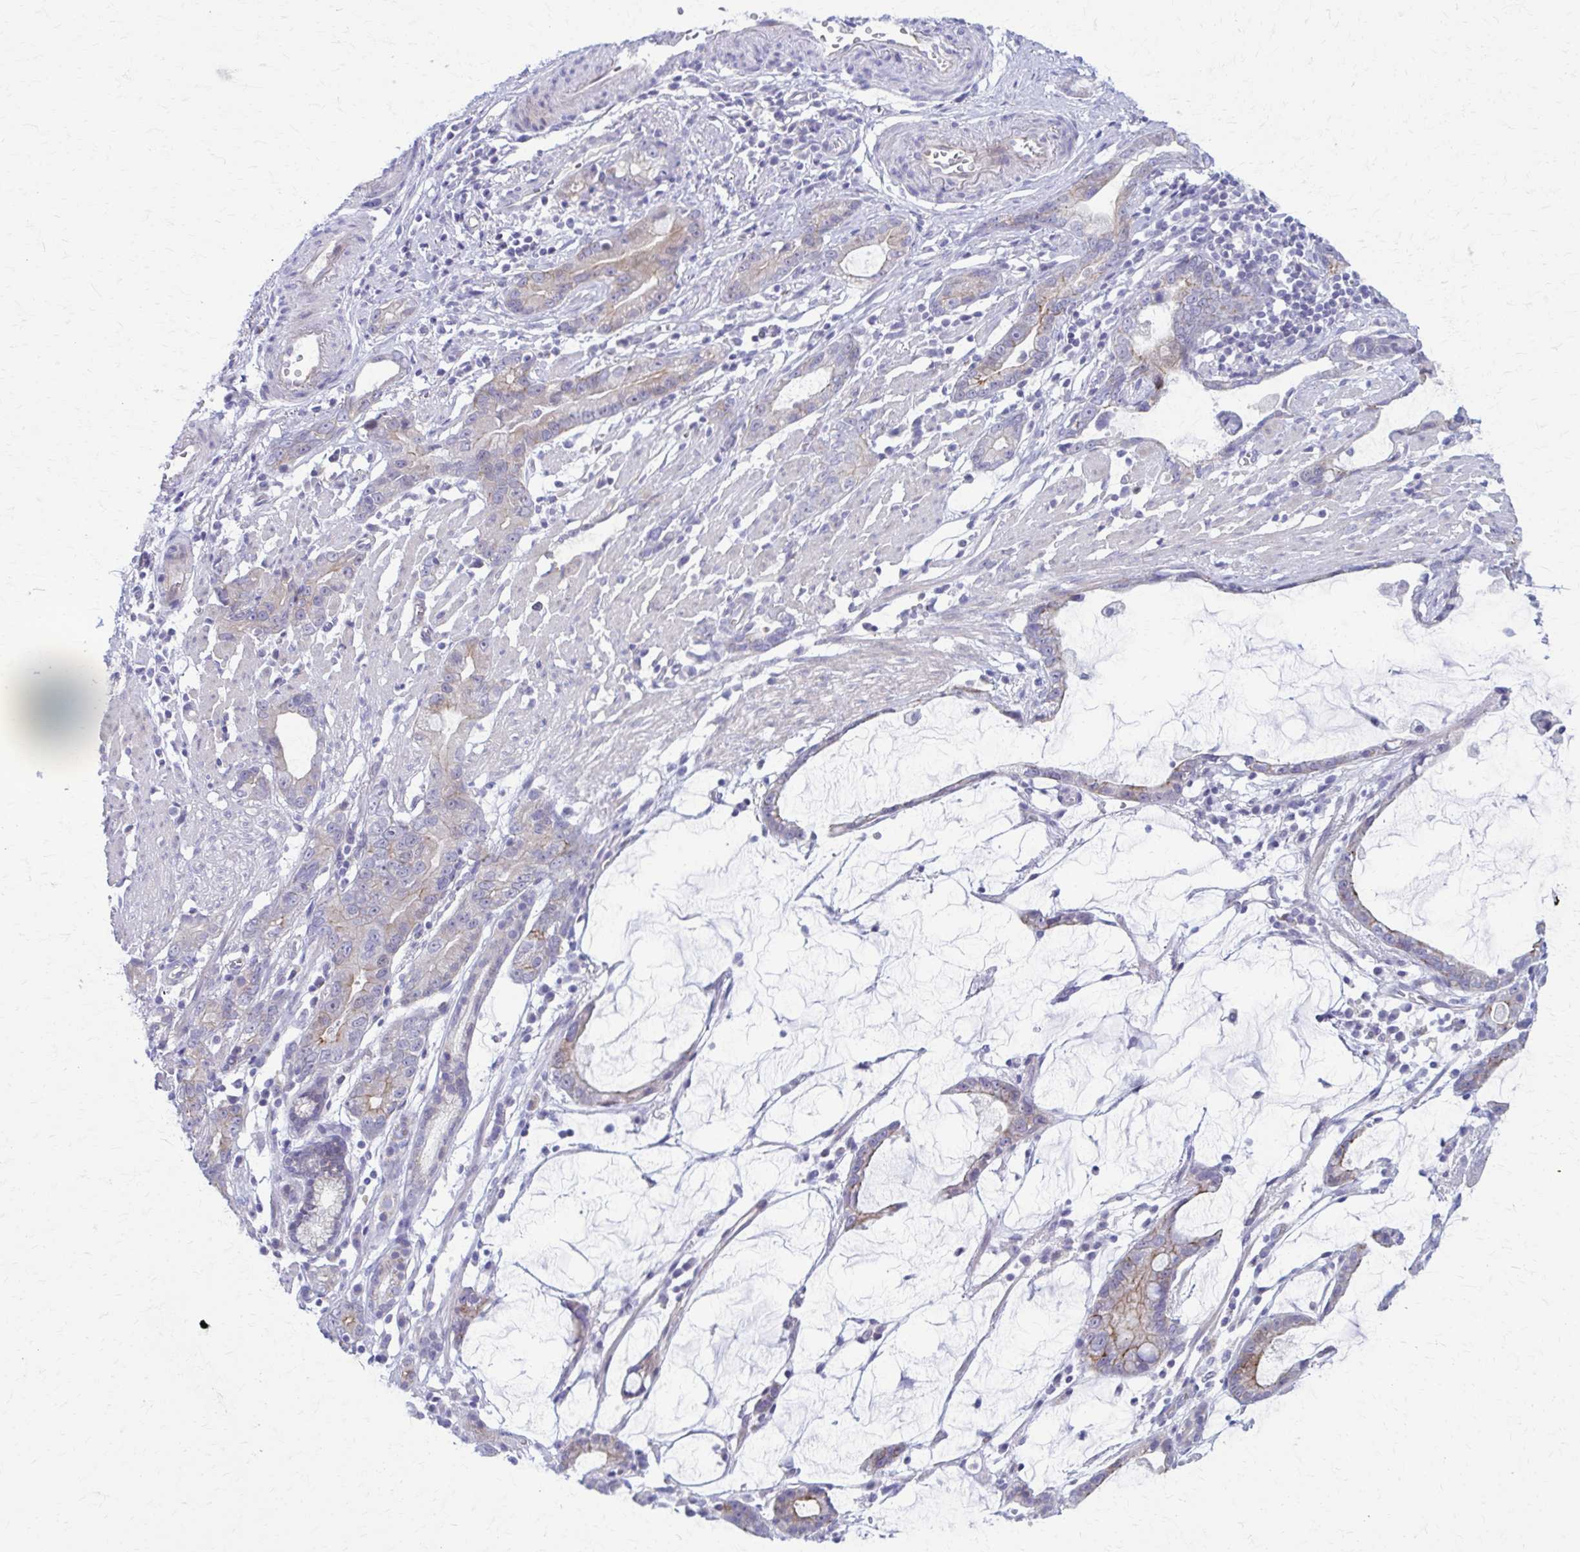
{"staining": {"intensity": "weak", "quantity": "<25%", "location": "cytoplasmic/membranous"}, "tissue": "stomach cancer", "cell_type": "Tumor cells", "image_type": "cancer", "snomed": [{"axis": "morphology", "description": "Adenocarcinoma, NOS"}, {"axis": "topography", "description": "Stomach"}], "caption": "High power microscopy micrograph of an immunohistochemistry micrograph of stomach cancer (adenocarcinoma), revealing no significant positivity in tumor cells. (DAB (3,3'-diaminobenzidine) immunohistochemistry (IHC) visualized using brightfield microscopy, high magnification).", "gene": "RHOBTB2", "patient": {"sex": "male", "age": 55}}